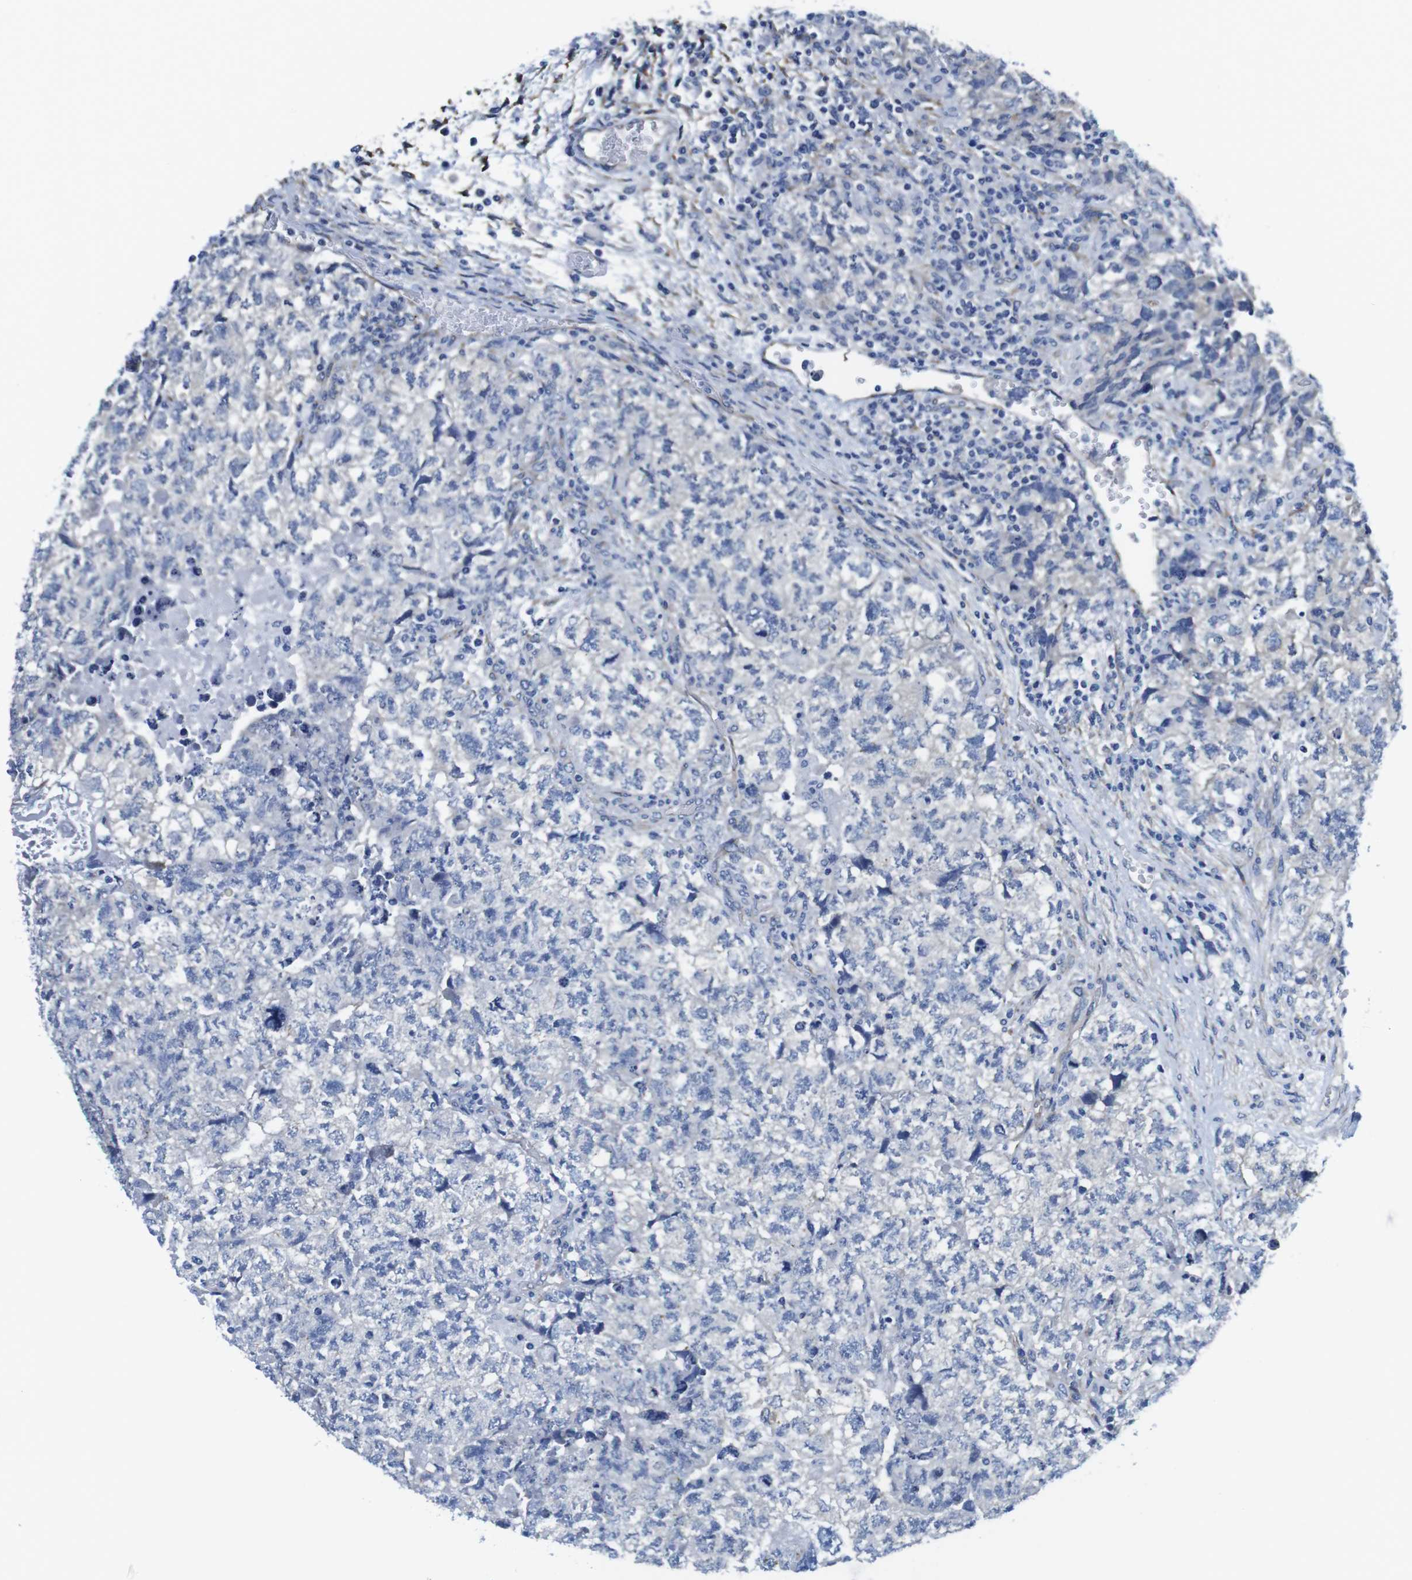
{"staining": {"intensity": "negative", "quantity": "none", "location": "none"}, "tissue": "testis cancer", "cell_type": "Tumor cells", "image_type": "cancer", "snomed": [{"axis": "morphology", "description": "Carcinoma, Embryonal, NOS"}, {"axis": "topography", "description": "Testis"}], "caption": "An image of human testis cancer is negative for staining in tumor cells.", "gene": "CDH8", "patient": {"sex": "male", "age": 36}}